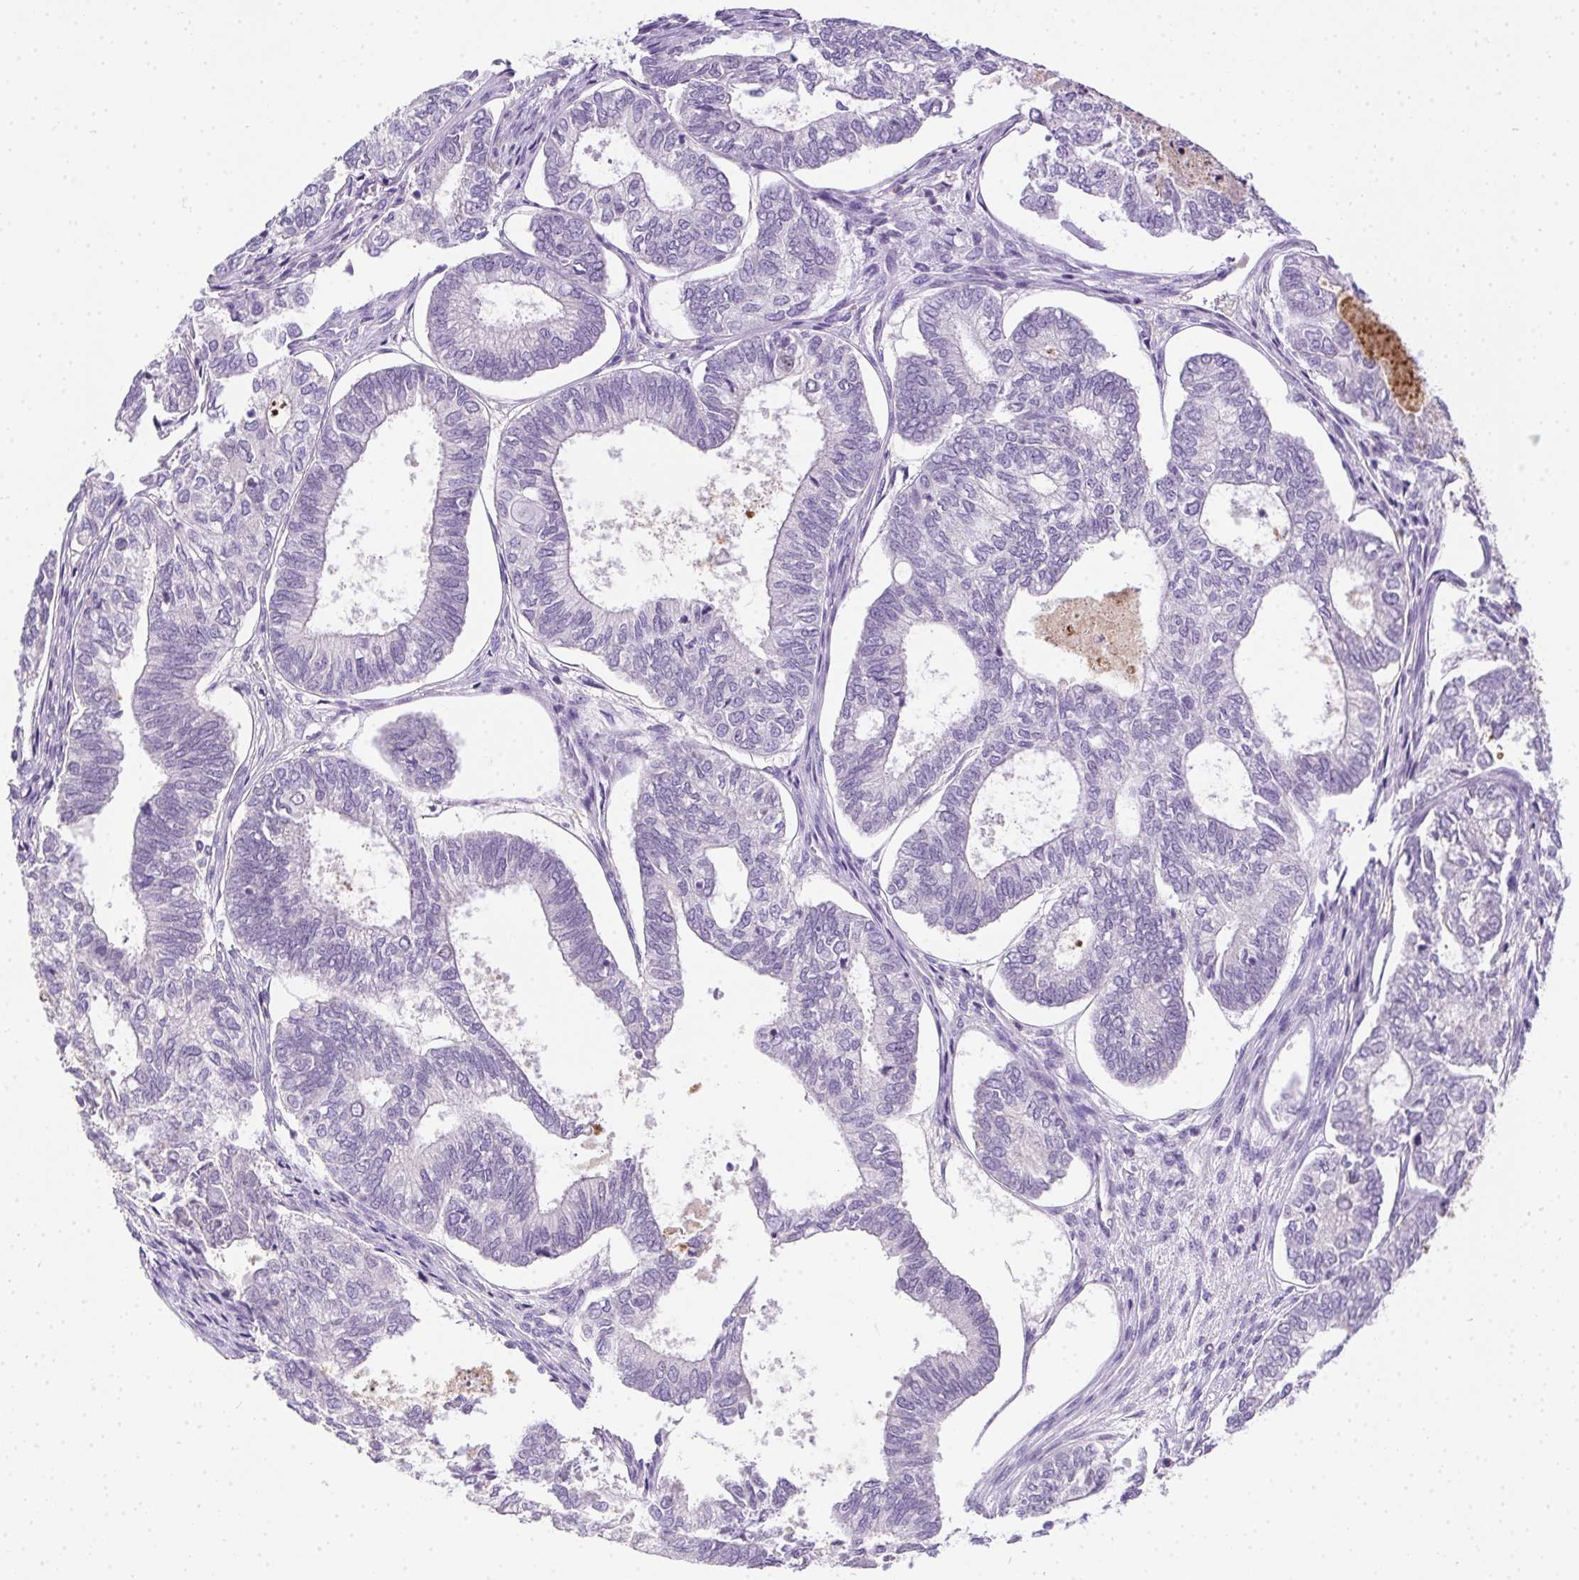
{"staining": {"intensity": "negative", "quantity": "none", "location": "none"}, "tissue": "ovarian cancer", "cell_type": "Tumor cells", "image_type": "cancer", "snomed": [{"axis": "morphology", "description": "Carcinoma, endometroid"}, {"axis": "topography", "description": "Ovary"}], "caption": "Immunohistochemistry (IHC) micrograph of human endometroid carcinoma (ovarian) stained for a protein (brown), which exhibits no staining in tumor cells. The staining was performed using DAB to visualize the protein expression in brown, while the nuclei were stained in blue with hematoxylin (Magnification: 20x).", "gene": "SSTR4", "patient": {"sex": "female", "age": 64}}